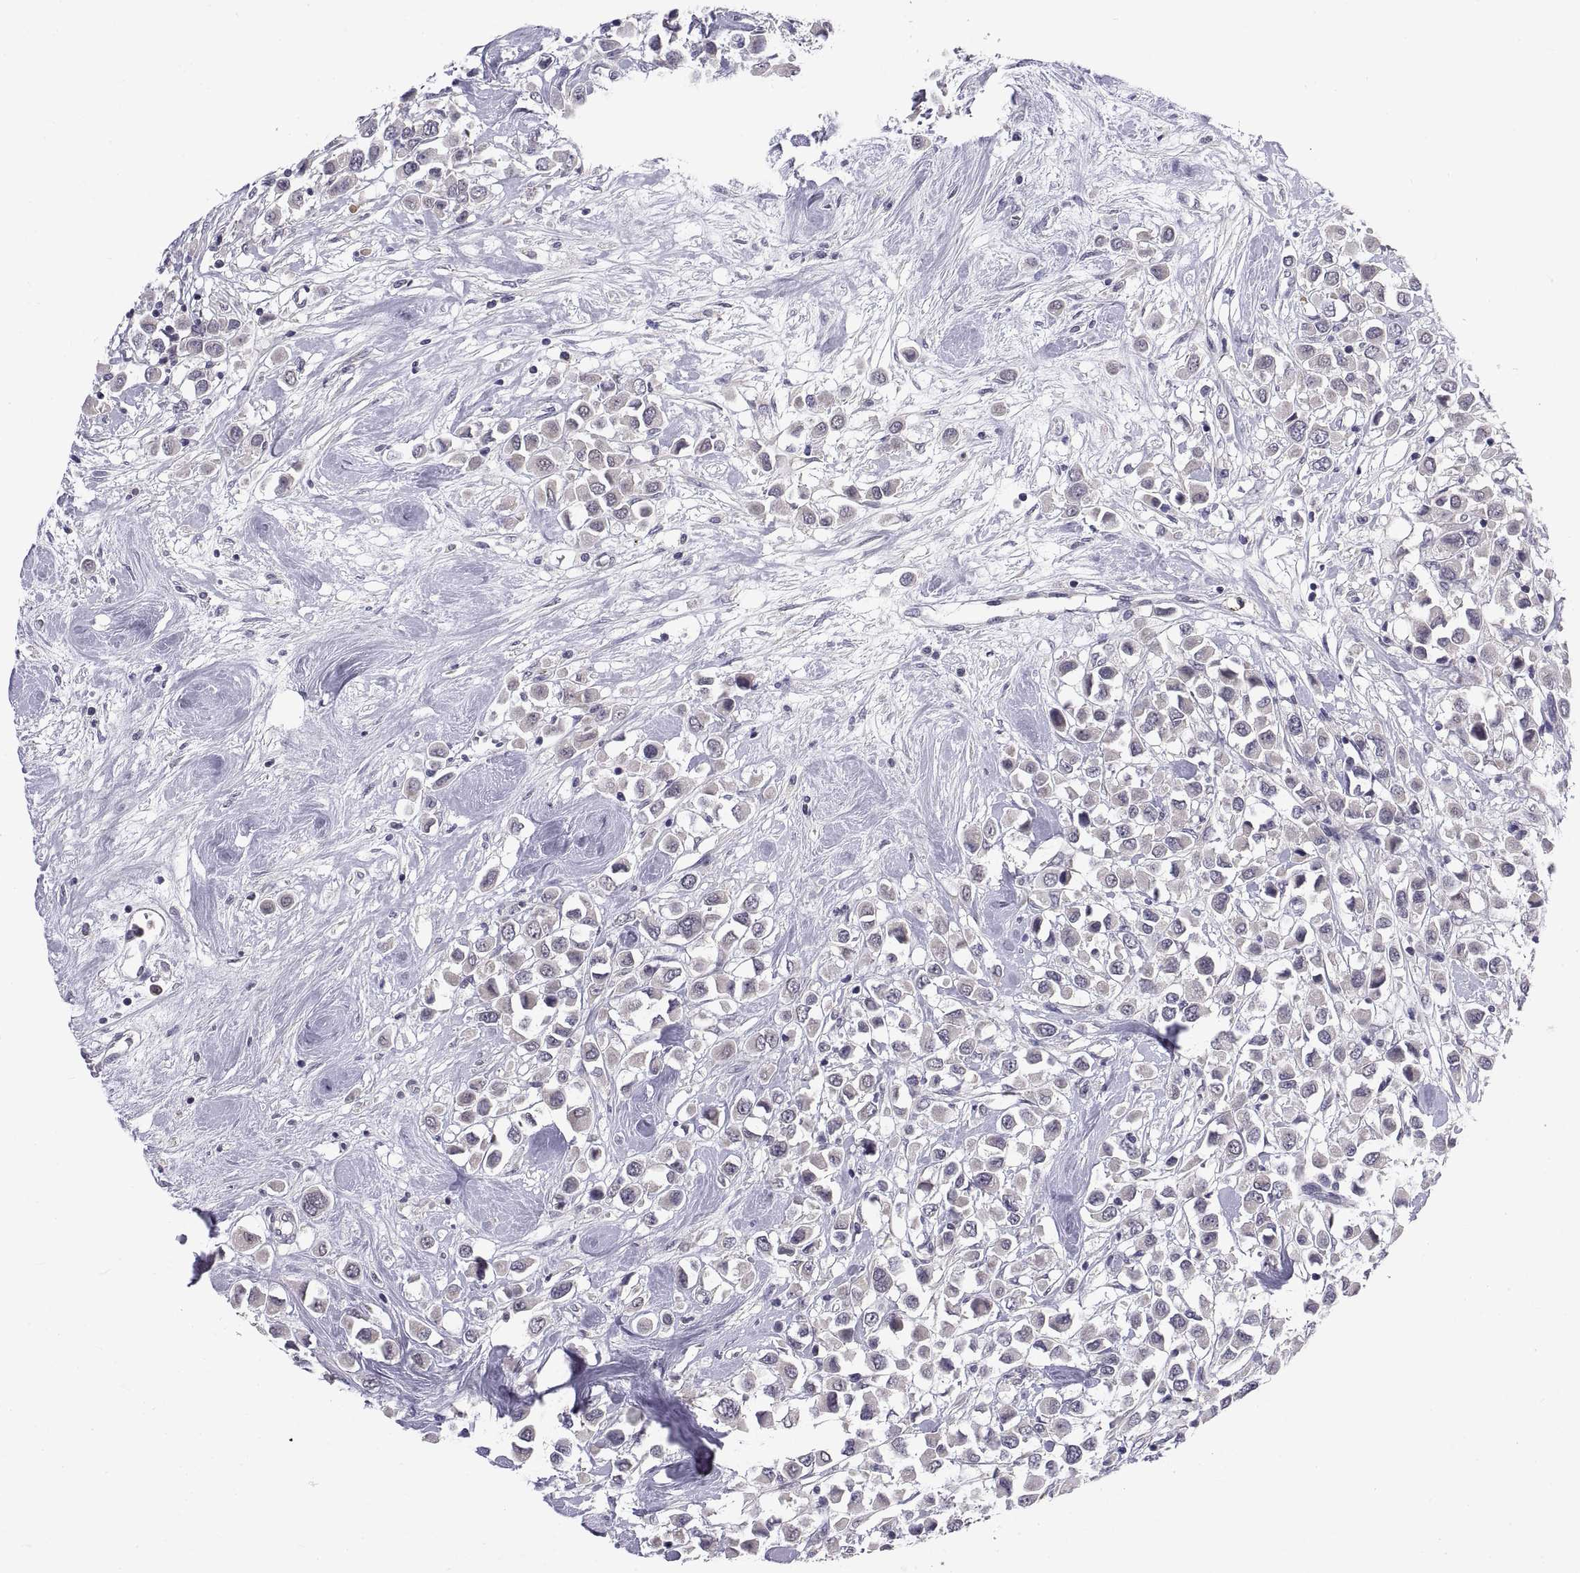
{"staining": {"intensity": "negative", "quantity": "none", "location": "none"}, "tissue": "breast cancer", "cell_type": "Tumor cells", "image_type": "cancer", "snomed": [{"axis": "morphology", "description": "Duct carcinoma"}, {"axis": "topography", "description": "Breast"}], "caption": "Immunohistochemistry of human intraductal carcinoma (breast) displays no positivity in tumor cells.", "gene": "PKP1", "patient": {"sex": "female", "age": 61}}